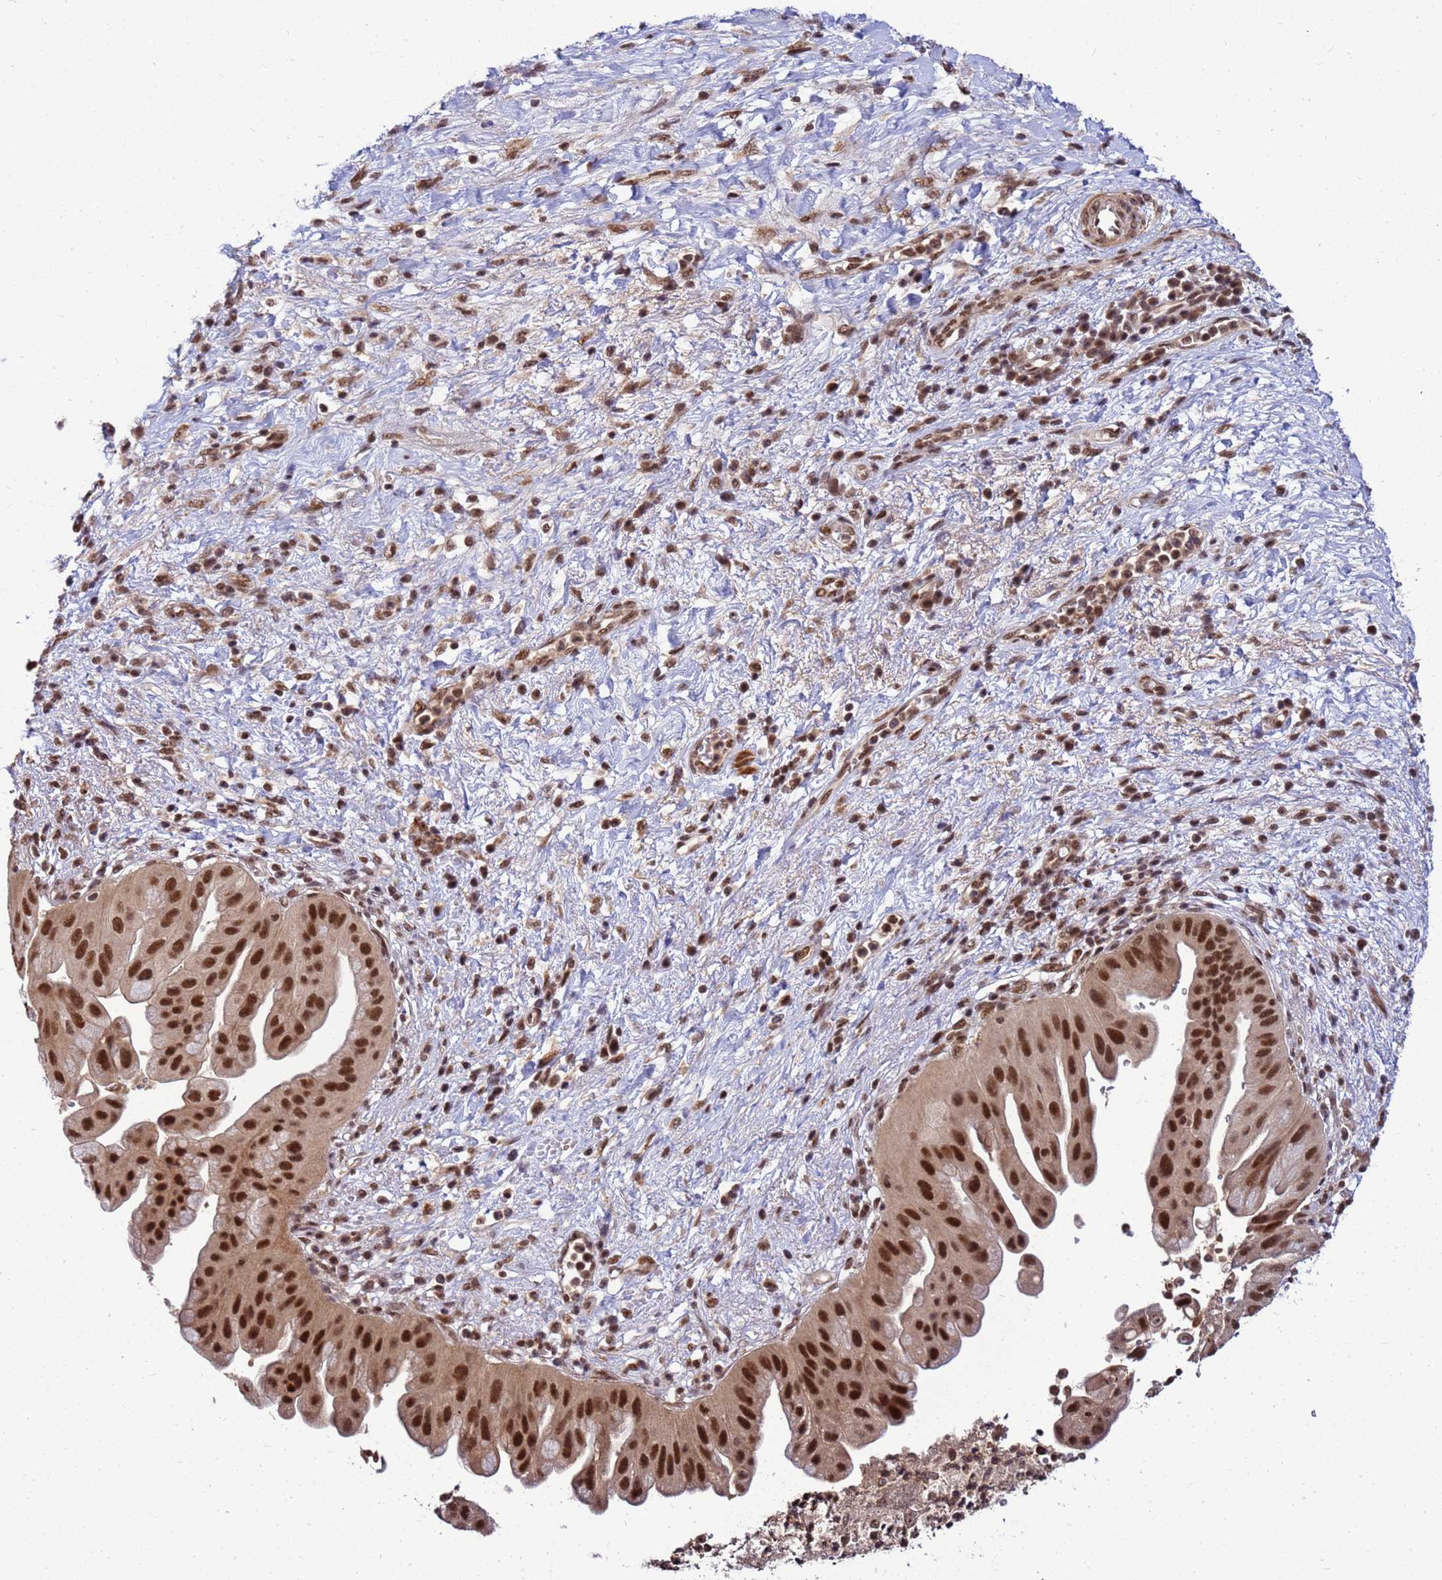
{"staining": {"intensity": "strong", "quantity": ">75%", "location": "nuclear"}, "tissue": "pancreatic cancer", "cell_type": "Tumor cells", "image_type": "cancer", "snomed": [{"axis": "morphology", "description": "Adenocarcinoma, NOS"}, {"axis": "topography", "description": "Pancreas"}], "caption": "Pancreatic cancer tissue demonstrates strong nuclear staining in about >75% of tumor cells", "gene": "NCBP2", "patient": {"sex": "male", "age": 68}}